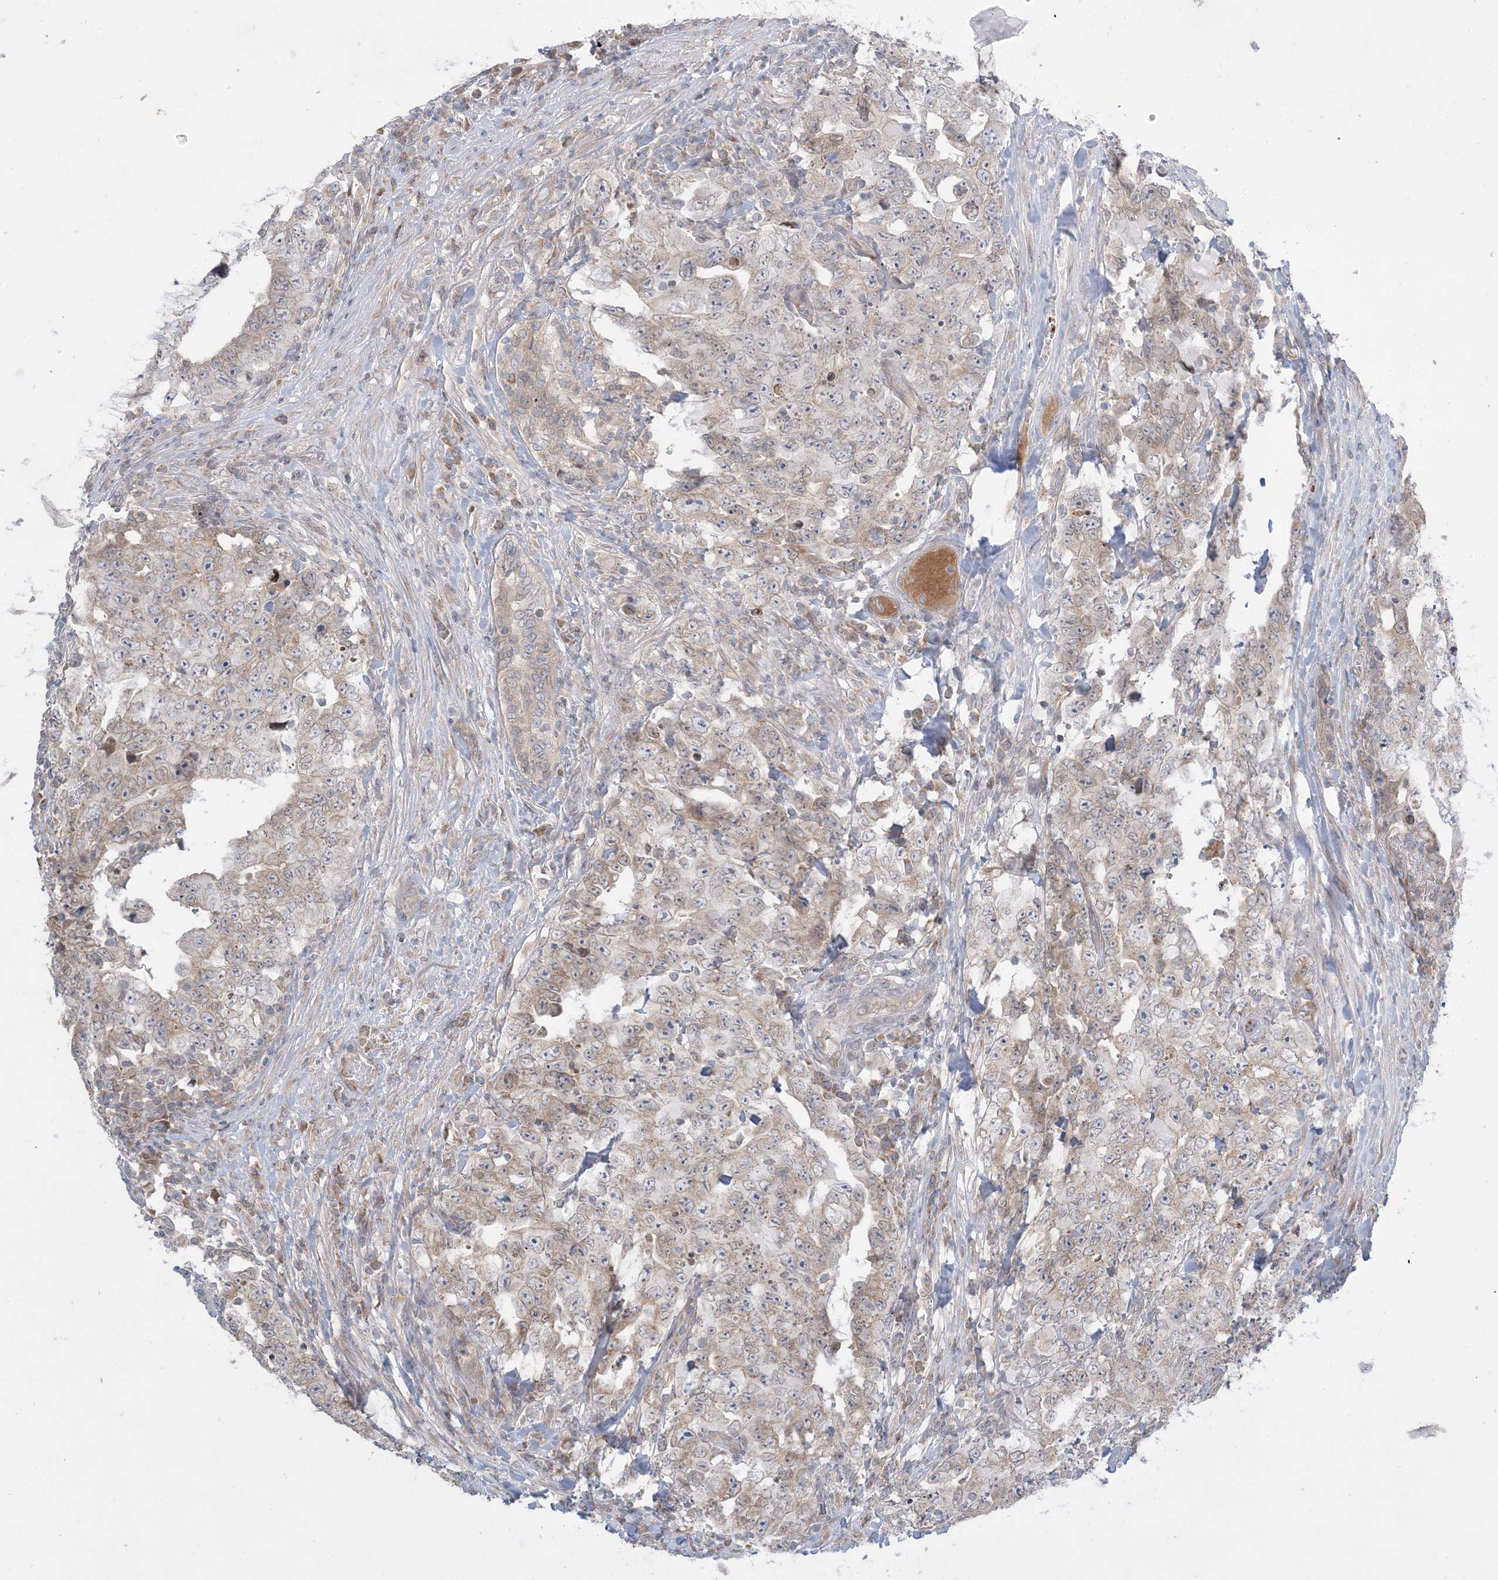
{"staining": {"intensity": "weak", "quantity": "25%-75%", "location": "cytoplasmic/membranous"}, "tissue": "testis cancer", "cell_type": "Tumor cells", "image_type": "cancer", "snomed": [{"axis": "morphology", "description": "Carcinoma, Embryonal, NOS"}, {"axis": "topography", "description": "Testis"}], "caption": "Protein expression by IHC exhibits weak cytoplasmic/membranous positivity in approximately 25%-75% of tumor cells in testis embryonal carcinoma. The protein is stained brown, and the nuclei are stained in blue (DAB IHC with brightfield microscopy, high magnification).", "gene": "MMGT1", "patient": {"sex": "male", "age": 26}}